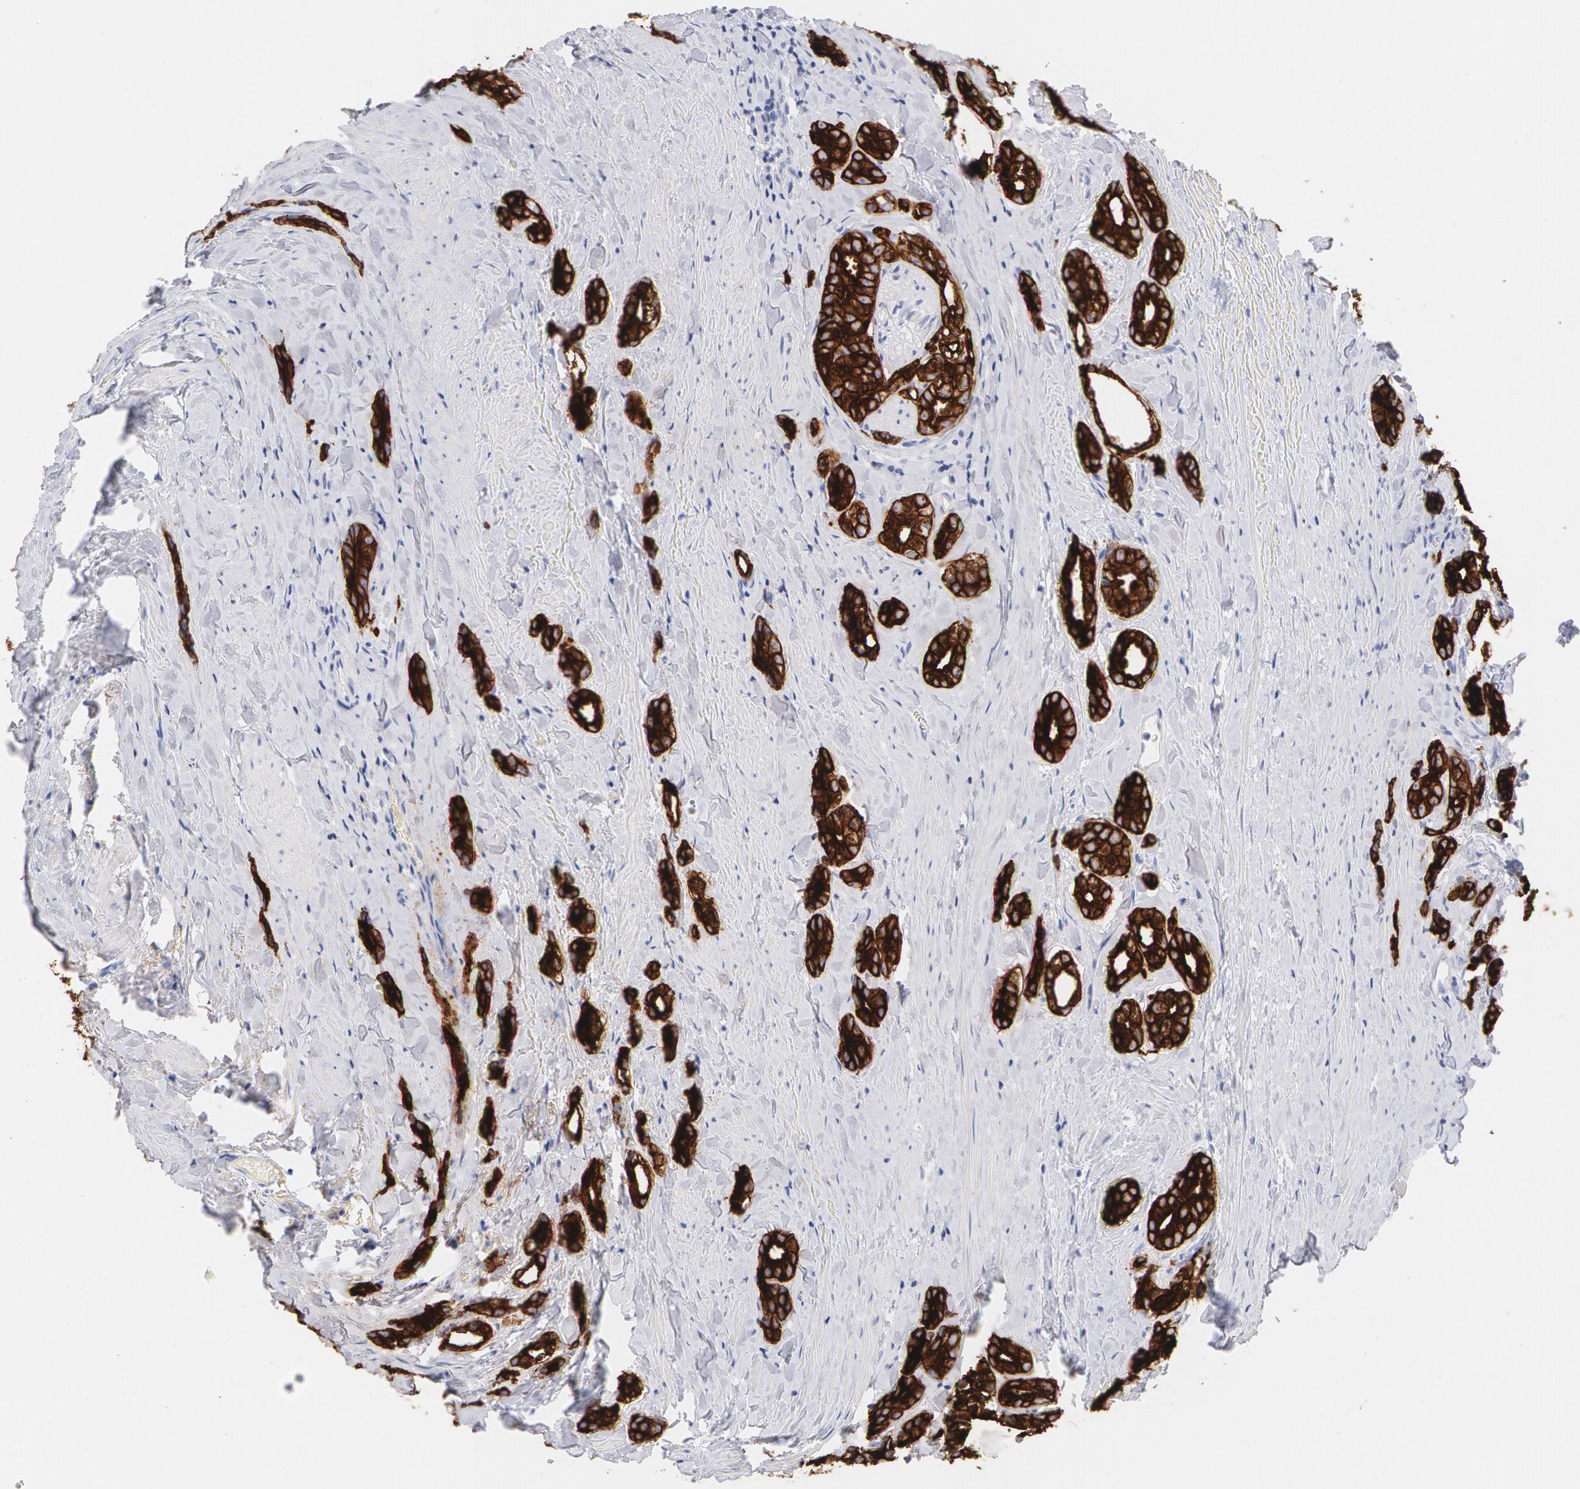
{"staining": {"intensity": "strong", "quantity": ">75%", "location": "cytoplasmic/membranous"}, "tissue": "prostate cancer", "cell_type": "Tumor cells", "image_type": "cancer", "snomed": [{"axis": "morphology", "description": "Adenocarcinoma, Medium grade"}, {"axis": "topography", "description": "Prostate"}], "caption": "Tumor cells exhibit high levels of strong cytoplasmic/membranous staining in about >75% of cells in human prostate cancer (medium-grade adenocarcinoma).", "gene": "KRT8", "patient": {"sex": "male", "age": 59}}